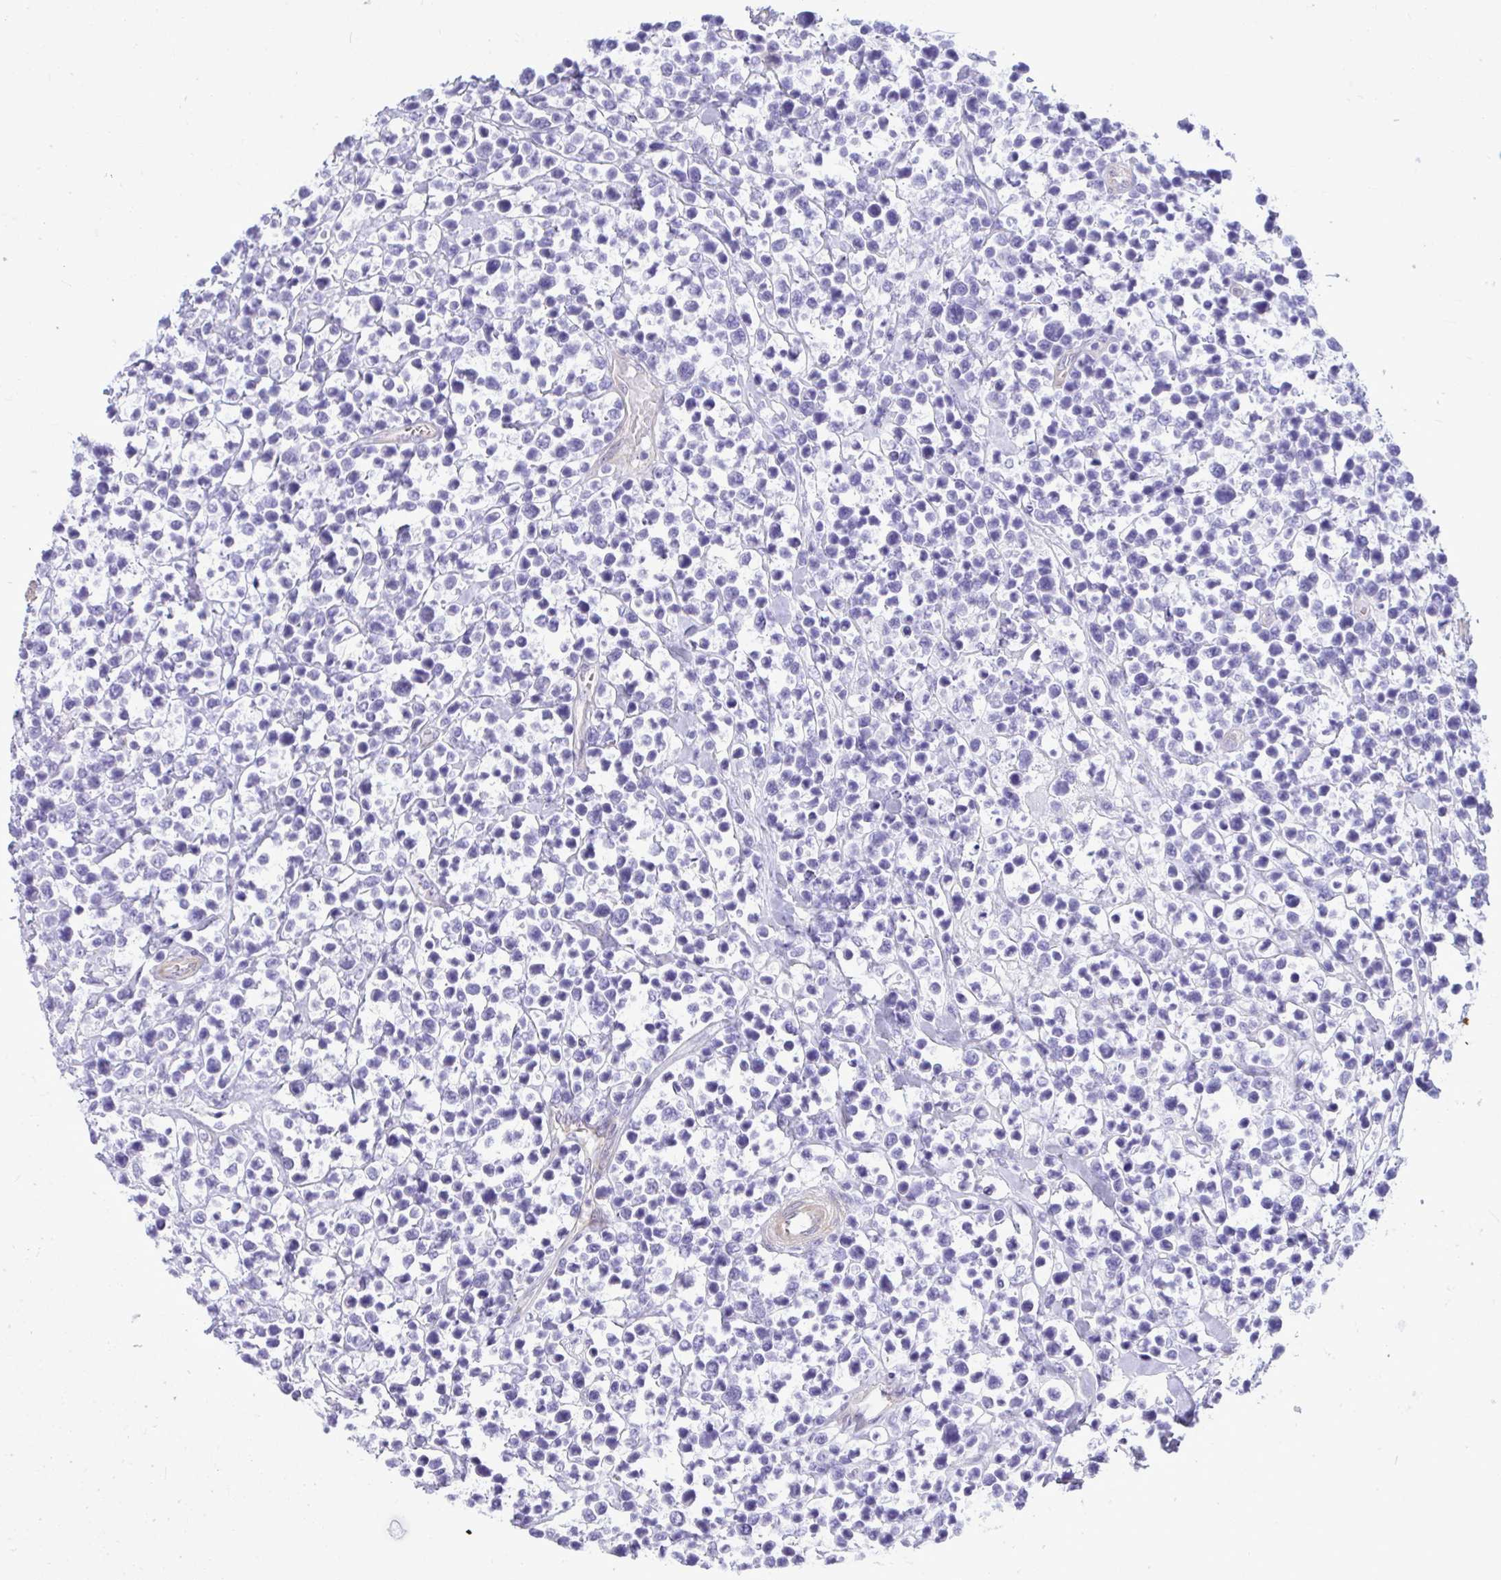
{"staining": {"intensity": "negative", "quantity": "none", "location": "none"}, "tissue": "lymphoma", "cell_type": "Tumor cells", "image_type": "cancer", "snomed": [{"axis": "morphology", "description": "Malignant lymphoma, non-Hodgkin's type, High grade"}, {"axis": "topography", "description": "Soft tissue"}], "caption": "This is an immunohistochemistry (IHC) photomicrograph of human lymphoma. There is no positivity in tumor cells.", "gene": "LIMS2", "patient": {"sex": "female", "age": 56}}